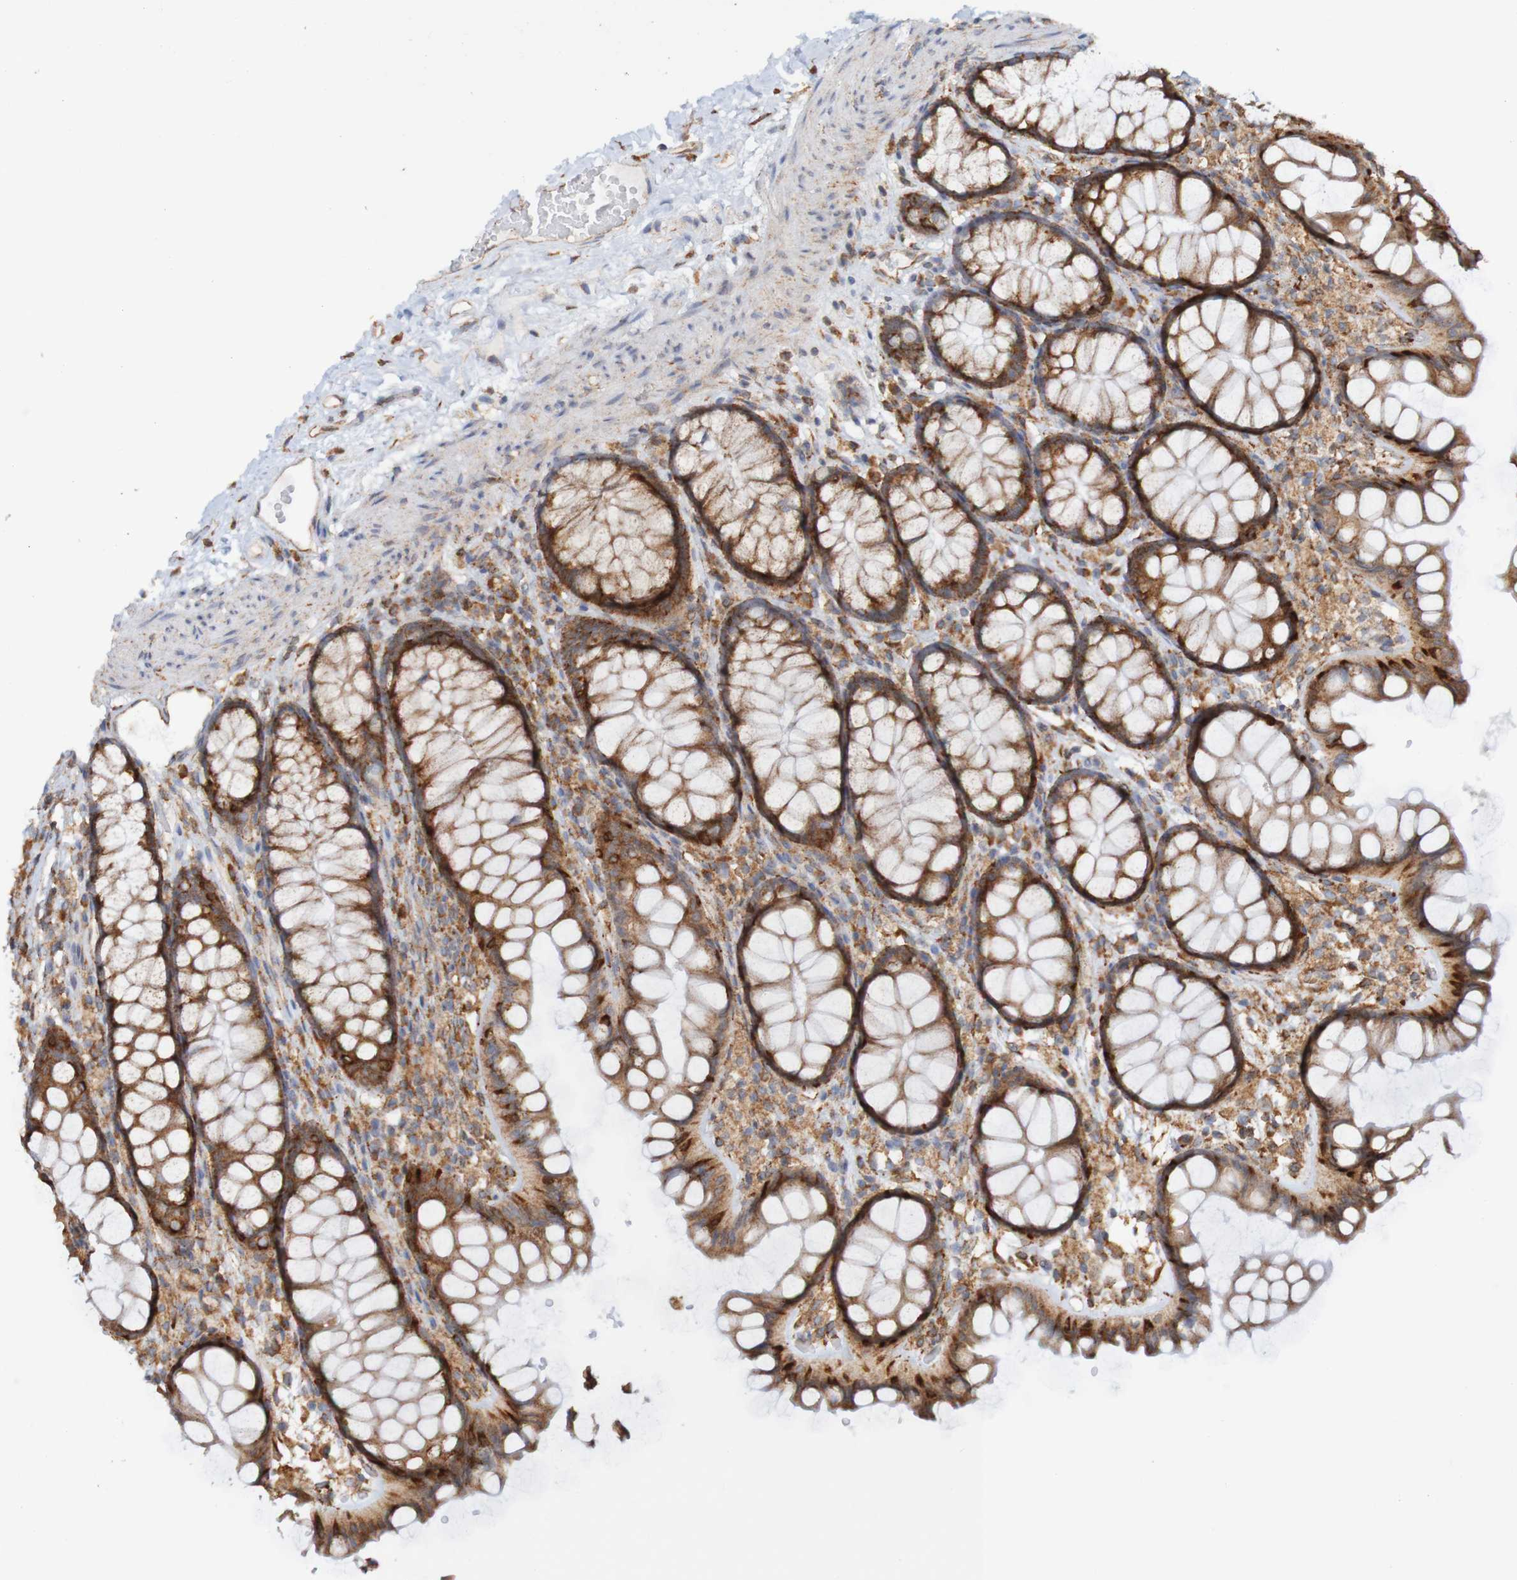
{"staining": {"intensity": "weak", "quantity": ">75%", "location": "cytoplasmic/membranous"}, "tissue": "colon", "cell_type": "Endothelial cells", "image_type": "normal", "snomed": [{"axis": "morphology", "description": "Normal tissue, NOS"}, {"axis": "topography", "description": "Colon"}], "caption": "Protein staining of benign colon shows weak cytoplasmic/membranous expression in about >75% of endothelial cells.", "gene": "PDIA3", "patient": {"sex": "female", "age": 55}}